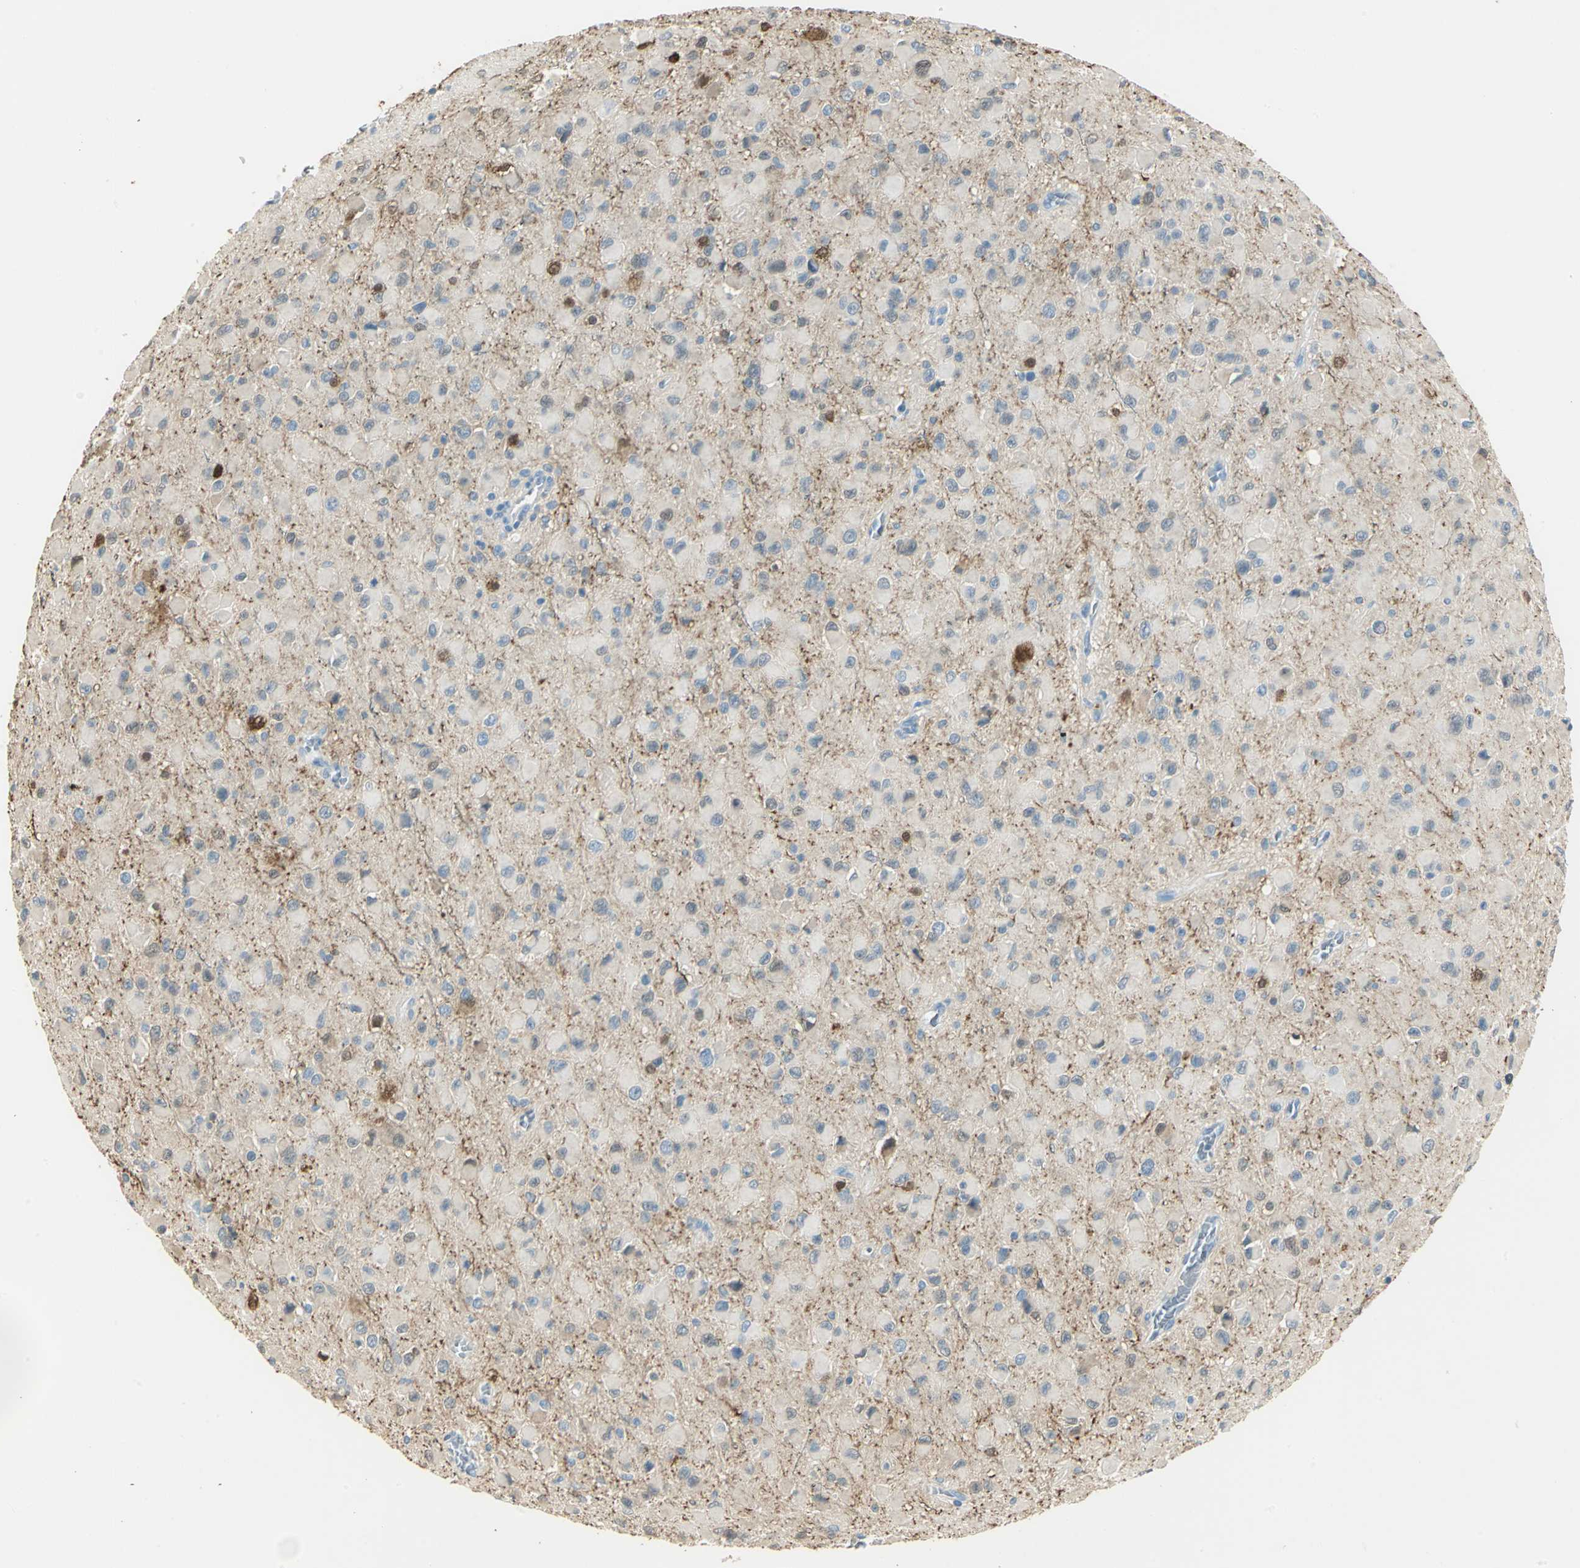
{"staining": {"intensity": "strong", "quantity": ">75%", "location": "cytoplasmic/membranous"}, "tissue": "glioma", "cell_type": "Tumor cells", "image_type": "cancer", "snomed": [{"axis": "morphology", "description": "Glioma, malignant, Low grade"}, {"axis": "topography", "description": "Brain"}], "caption": "Immunohistochemical staining of glioma shows high levels of strong cytoplasmic/membranous protein staining in approximately >75% of tumor cells. (Stains: DAB in brown, nuclei in blue, Microscopy: brightfield microscopy at high magnification).", "gene": "UCHL1", "patient": {"sex": "male", "age": 42}}